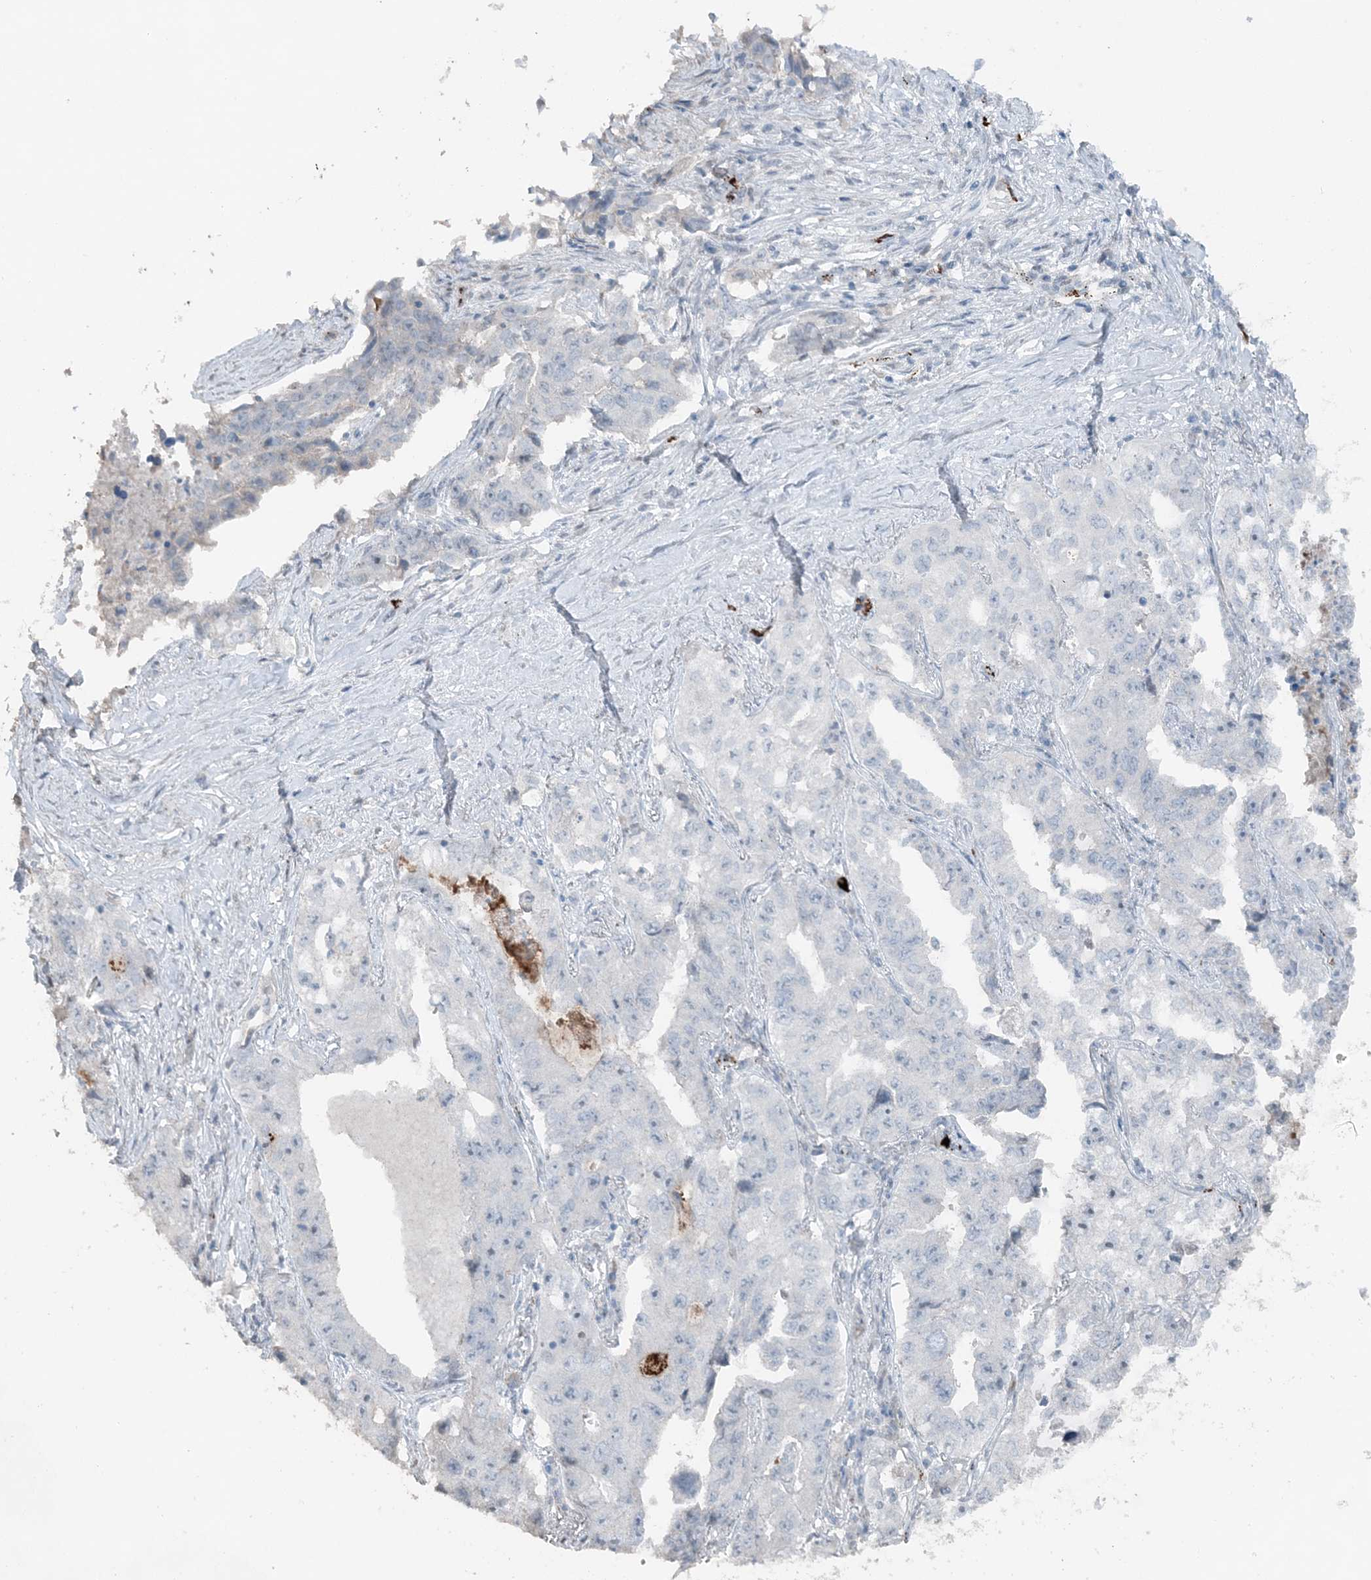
{"staining": {"intensity": "negative", "quantity": "none", "location": "none"}, "tissue": "lung cancer", "cell_type": "Tumor cells", "image_type": "cancer", "snomed": [{"axis": "morphology", "description": "Adenocarcinoma, NOS"}, {"axis": "topography", "description": "Lung"}], "caption": "A high-resolution photomicrograph shows immunohistochemistry staining of lung cancer (adenocarcinoma), which shows no significant staining in tumor cells.", "gene": "ELOVL7", "patient": {"sex": "female", "age": 51}}